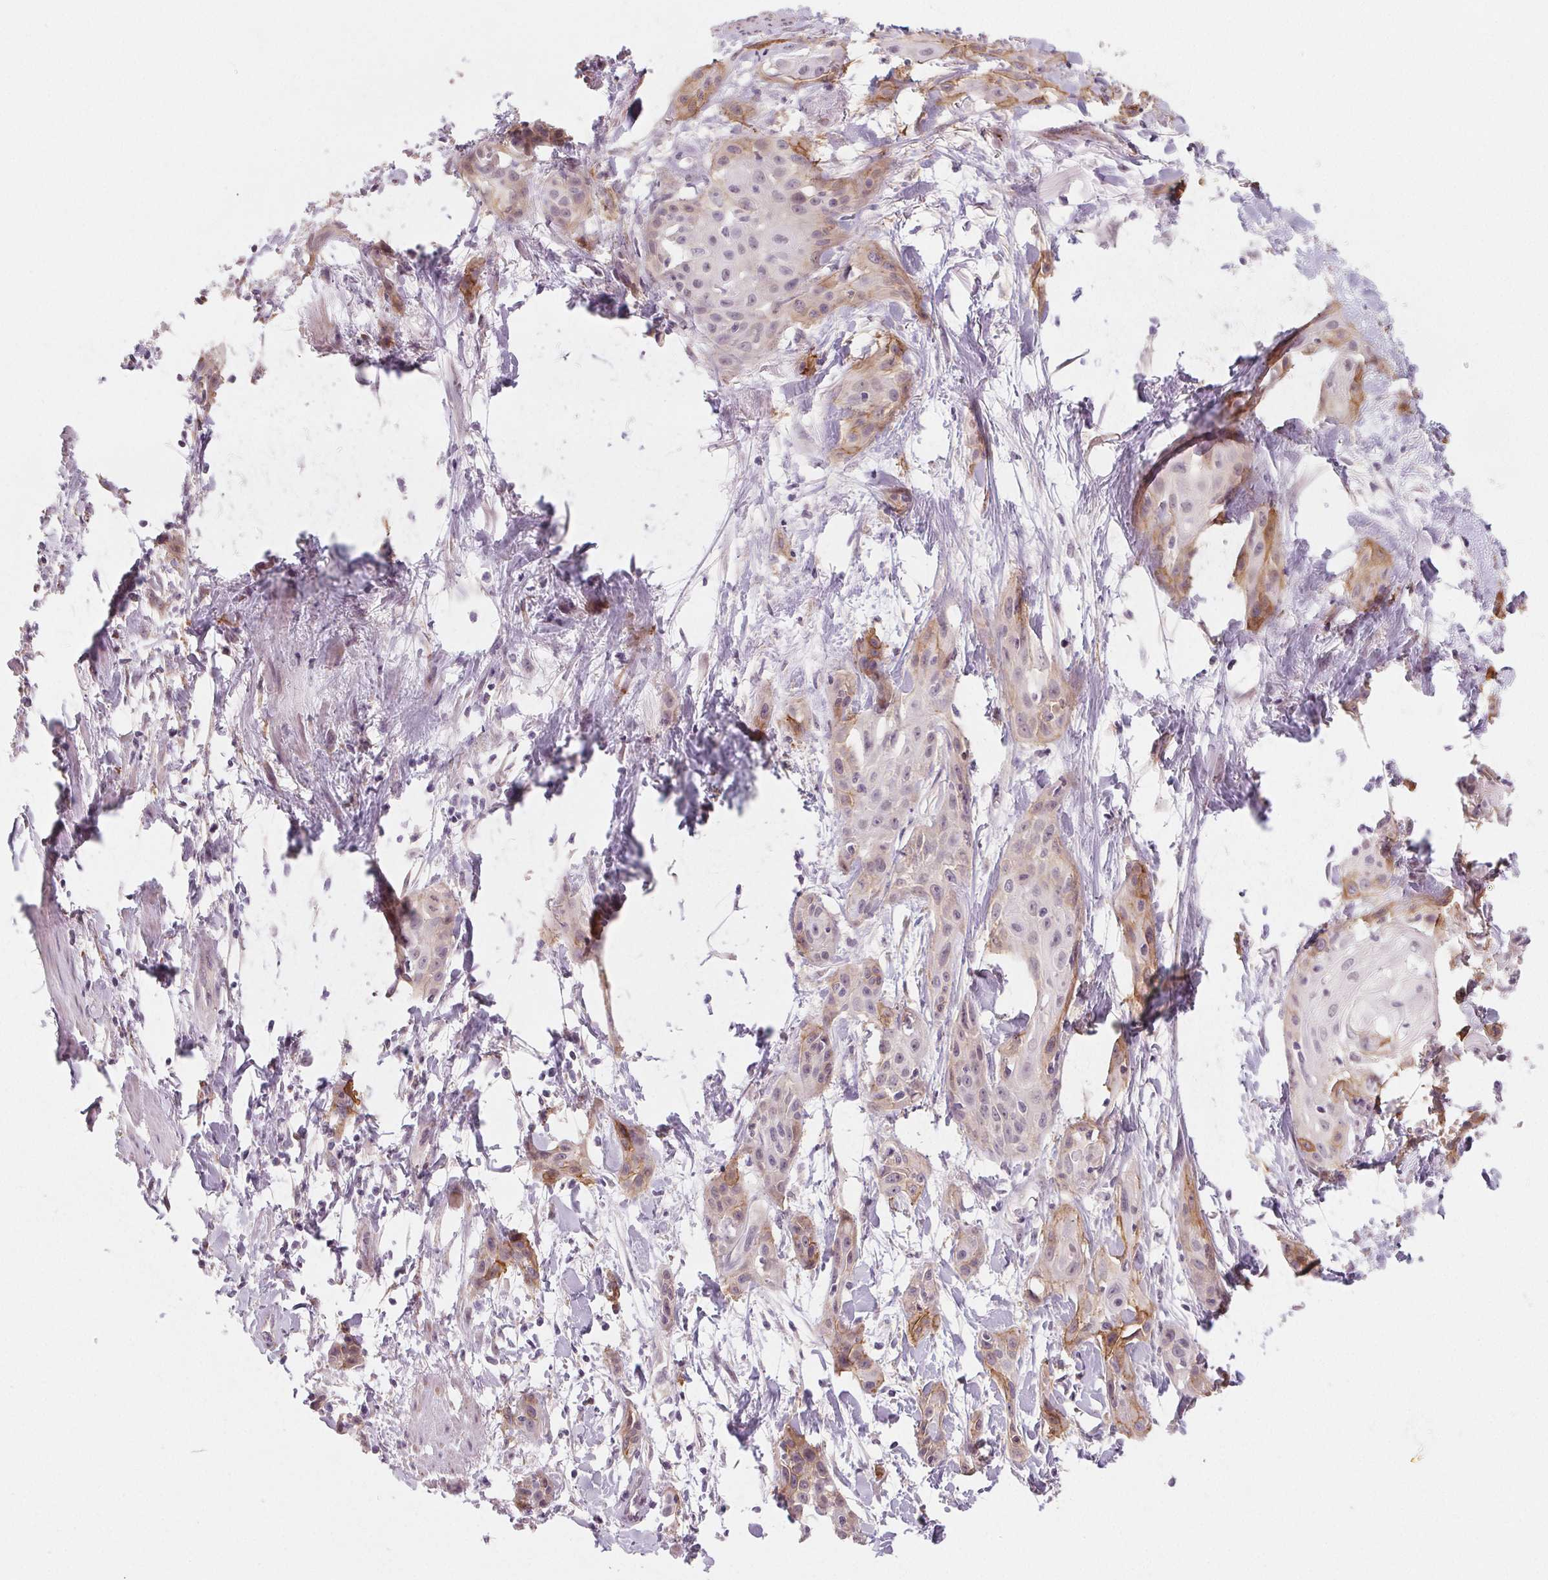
{"staining": {"intensity": "moderate", "quantity": "<25%", "location": "cytoplasmic/membranous"}, "tissue": "skin cancer", "cell_type": "Tumor cells", "image_type": "cancer", "snomed": [{"axis": "morphology", "description": "Squamous cell carcinoma, NOS"}, {"axis": "topography", "description": "Skin"}, {"axis": "topography", "description": "Anal"}], "caption": "This histopathology image demonstrates IHC staining of human squamous cell carcinoma (skin), with low moderate cytoplasmic/membranous positivity in about <25% of tumor cells.", "gene": "CFC1", "patient": {"sex": "male", "age": 64}}